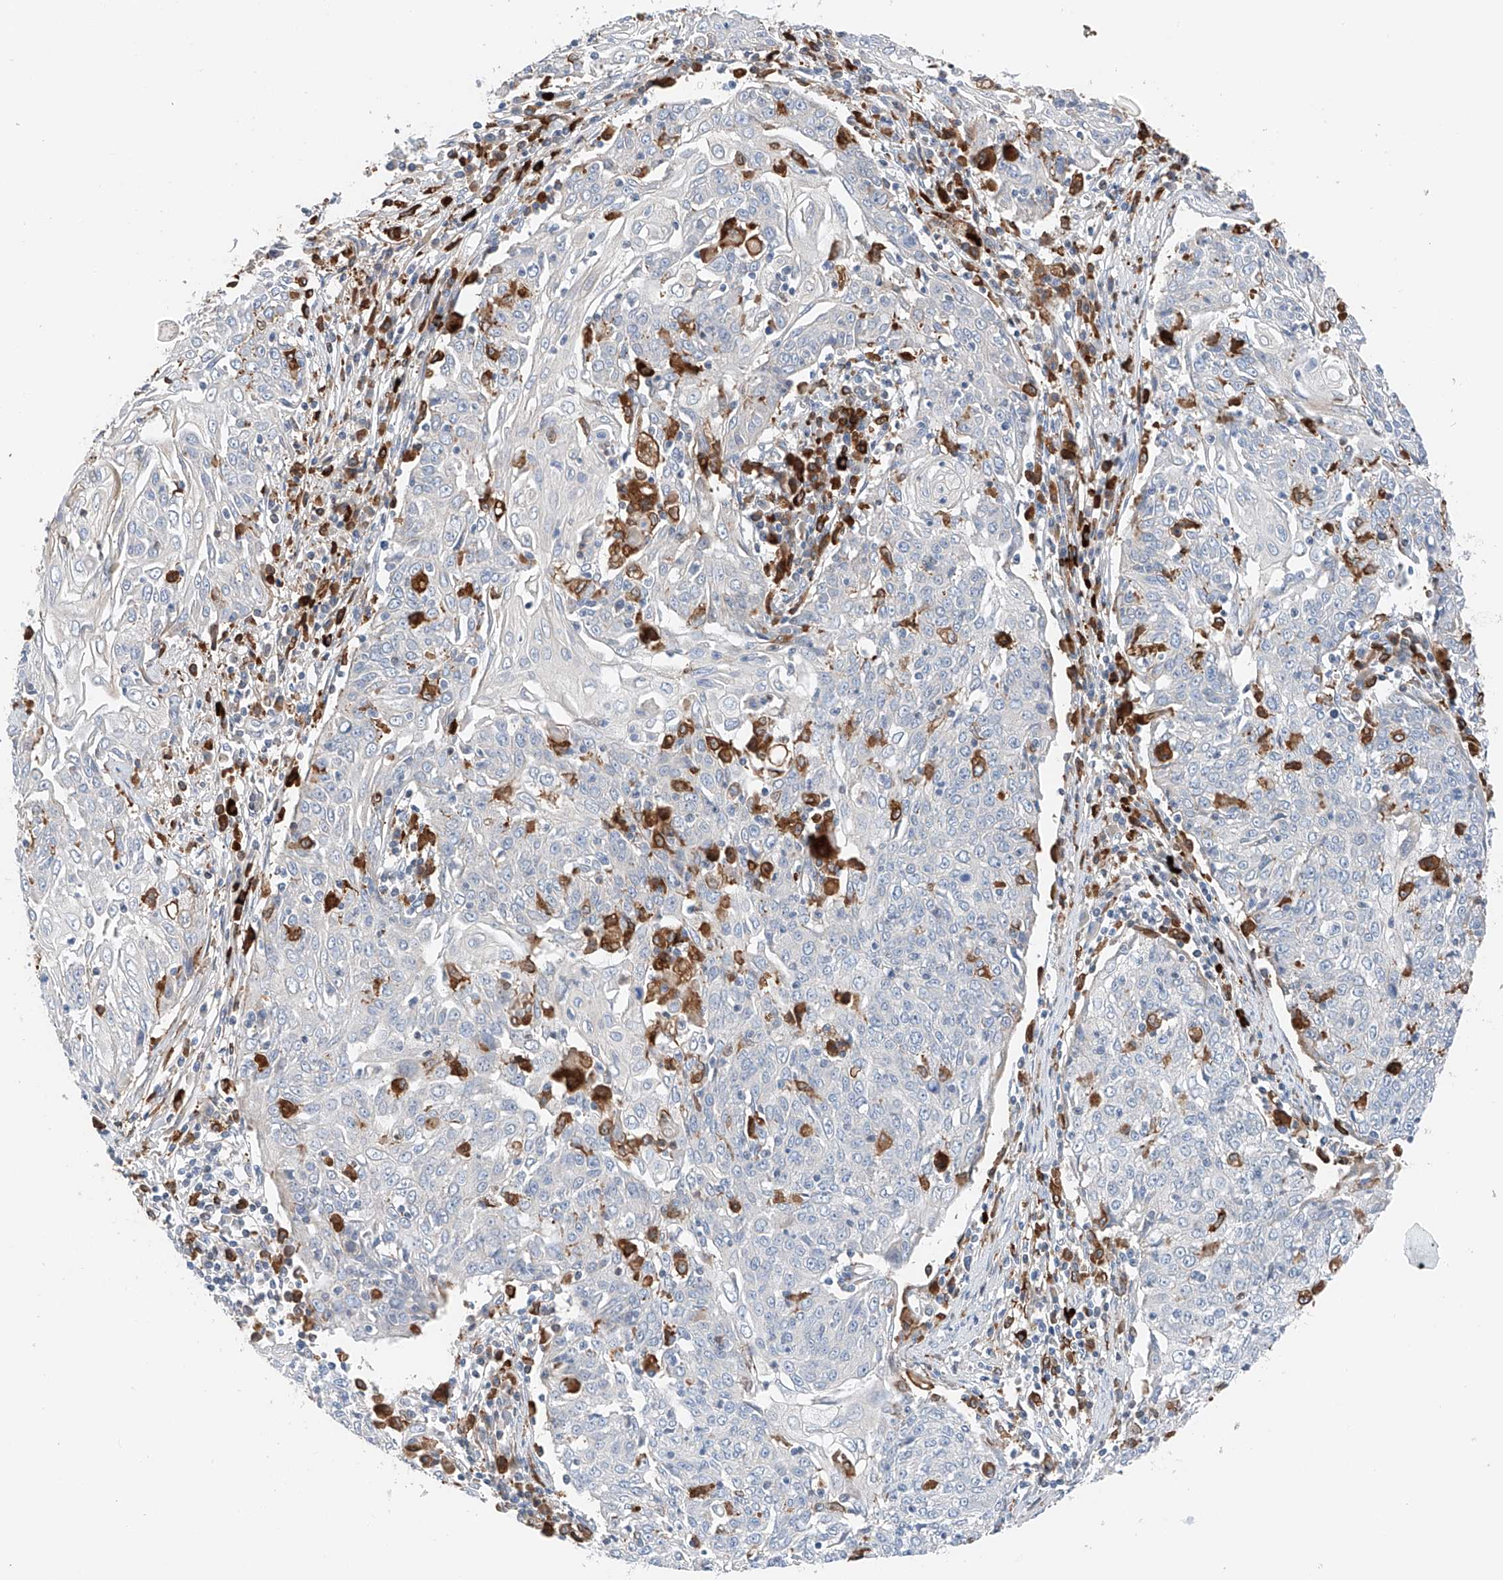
{"staining": {"intensity": "negative", "quantity": "none", "location": "none"}, "tissue": "cervical cancer", "cell_type": "Tumor cells", "image_type": "cancer", "snomed": [{"axis": "morphology", "description": "Squamous cell carcinoma, NOS"}, {"axis": "topography", "description": "Cervix"}], "caption": "Tumor cells show no significant staining in squamous cell carcinoma (cervical).", "gene": "TBXAS1", "patient": {"sex": "female", "age": 48}}